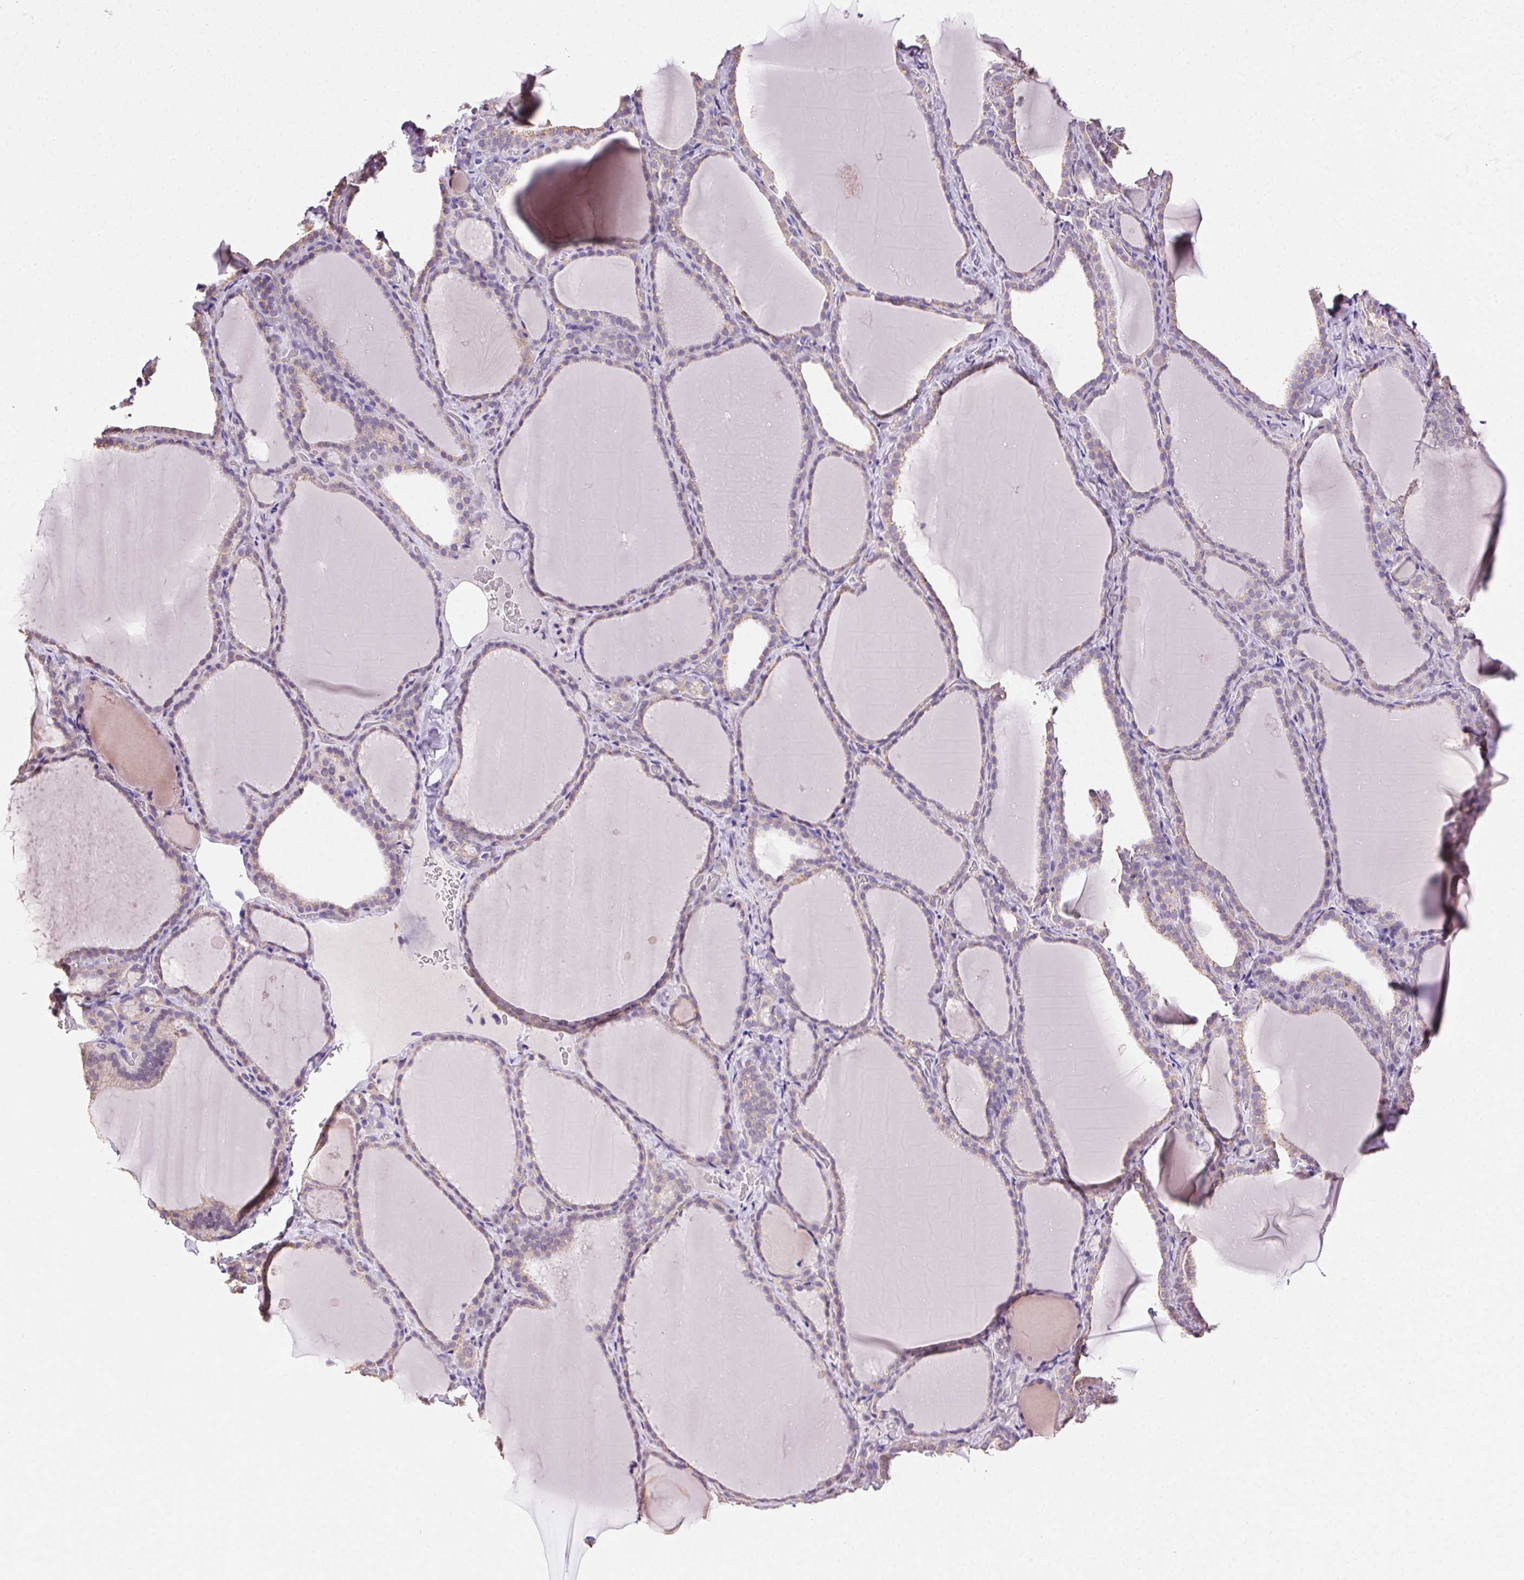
{"staining": {"intensity": "weak", "quantity": "<25%", "location": "cytoplasmic/membranous"}, "tissue": "thyroid gland", "cell_type": "Glandular cells", "image_type": "normal", "snomed": [{"axis": "morphology", "description": "Normal tissue, NOS"}, {"axis": "topography", "description": "Thyroid gland"}], "caption": "There is no significant staining in glandular cells of thyroid gland. Brightfield microscopy of immunohistochemistry stained with DAB (3,3'-diaminobenzidine) (brown) and hematoxylin (blue), captured at high magnification.", "gene": "CLDN10", "patient": {"sex": "female", "age": 22}}